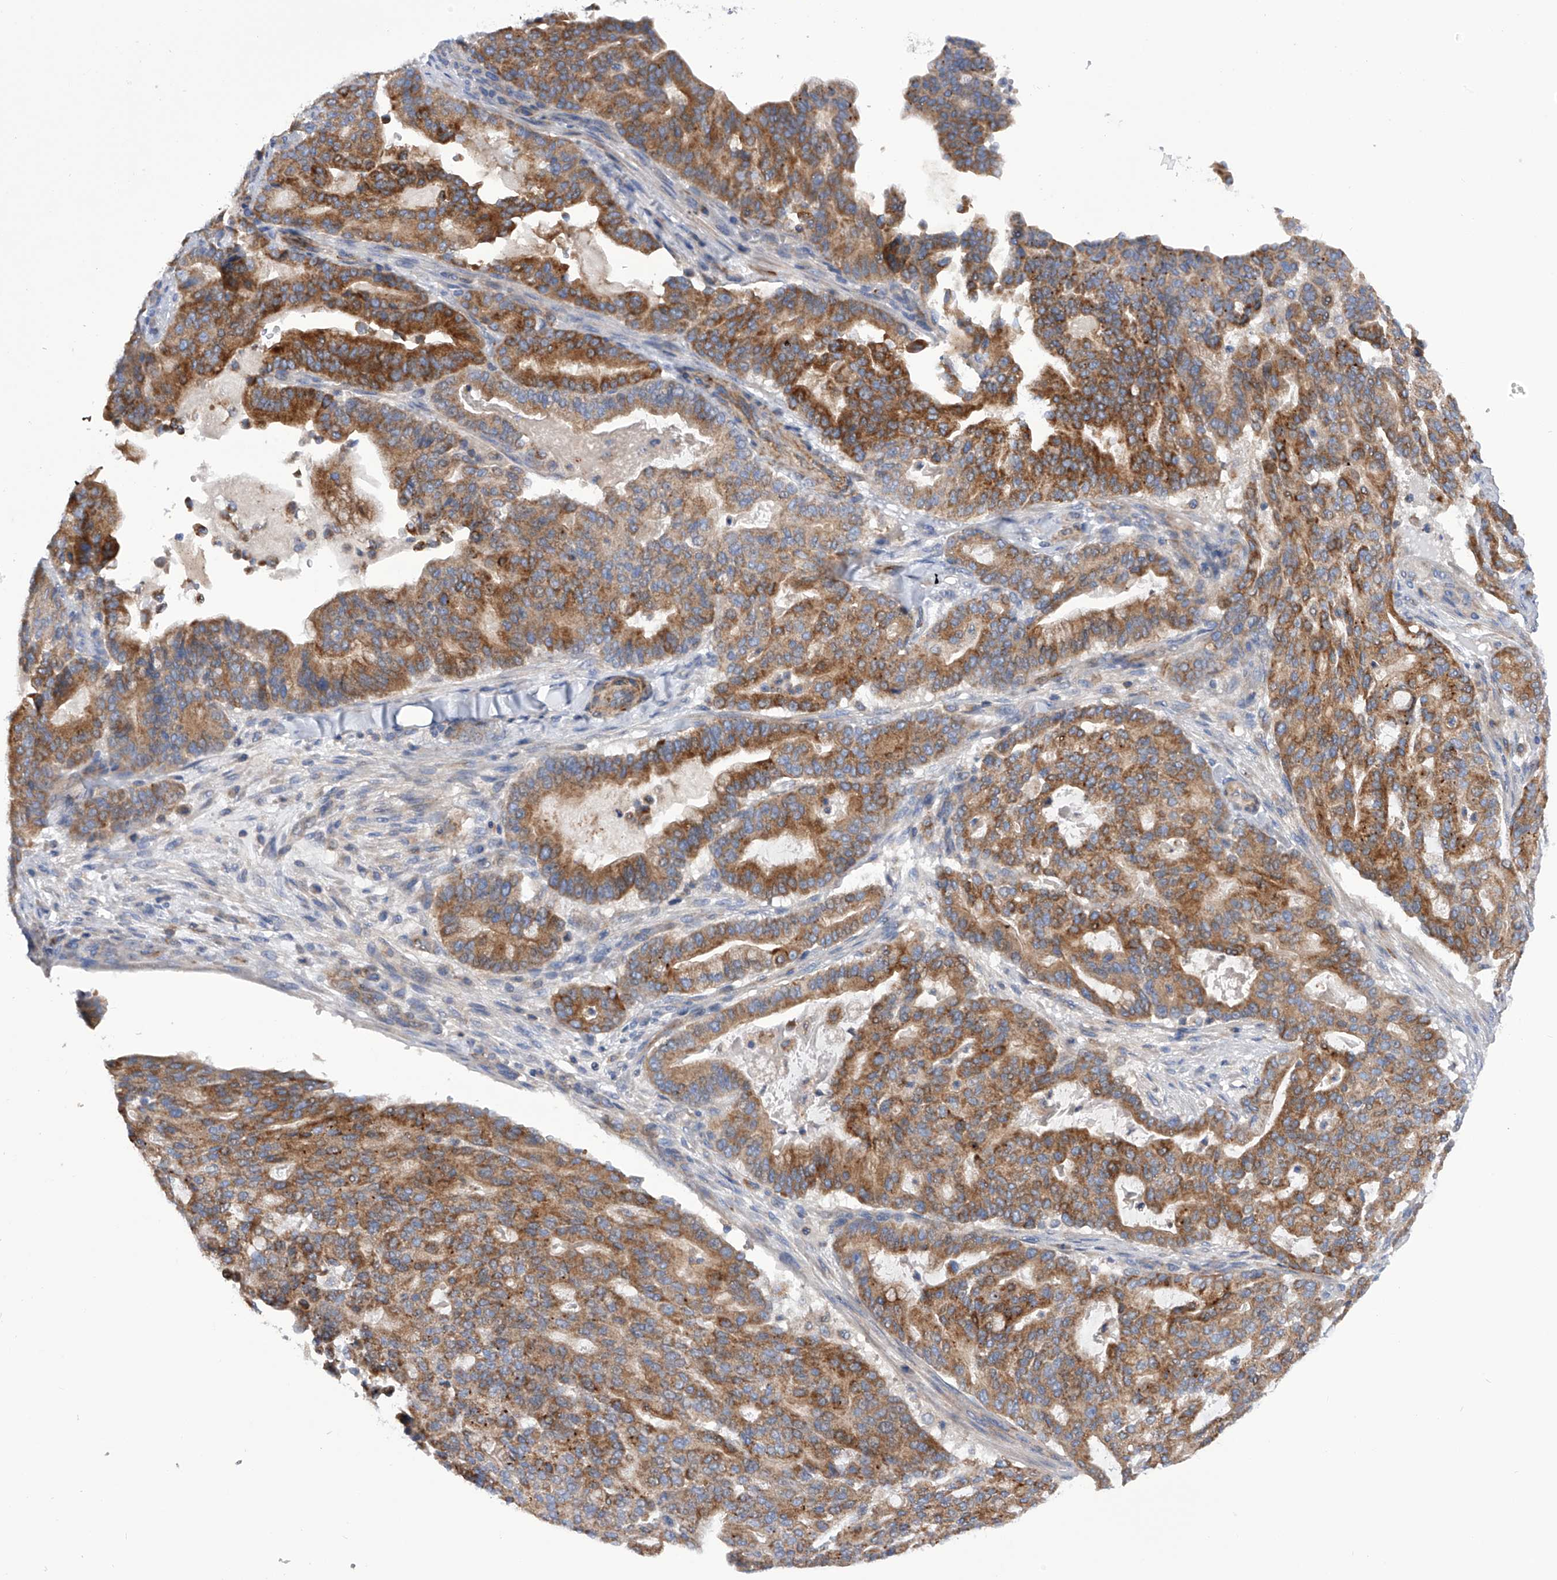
{"staining": {"intensity": "moderate", "quantity": ">75%", "location": "cytoplasmic/membranous"}, "tissue": "pancreatic cancer", "cell_type": "Tumor cells", "image_type": "cancer", "snomed": [{"axis": "morphology", "description": "Adenocarcinoma, NOS"}, {"axis": "topography", "description": "Pancreas"}], "caption": "The immunohistochemical stain highlights moderate cytoplasmic/membranous staining in tumor cells of adenocarcinoma (pancreatic) tissue. The protein of interest is shown in brown color, while the nuclei are stained blue.", "gene": "MLYCD", "patient": {"sex": "male", "age": 63}}